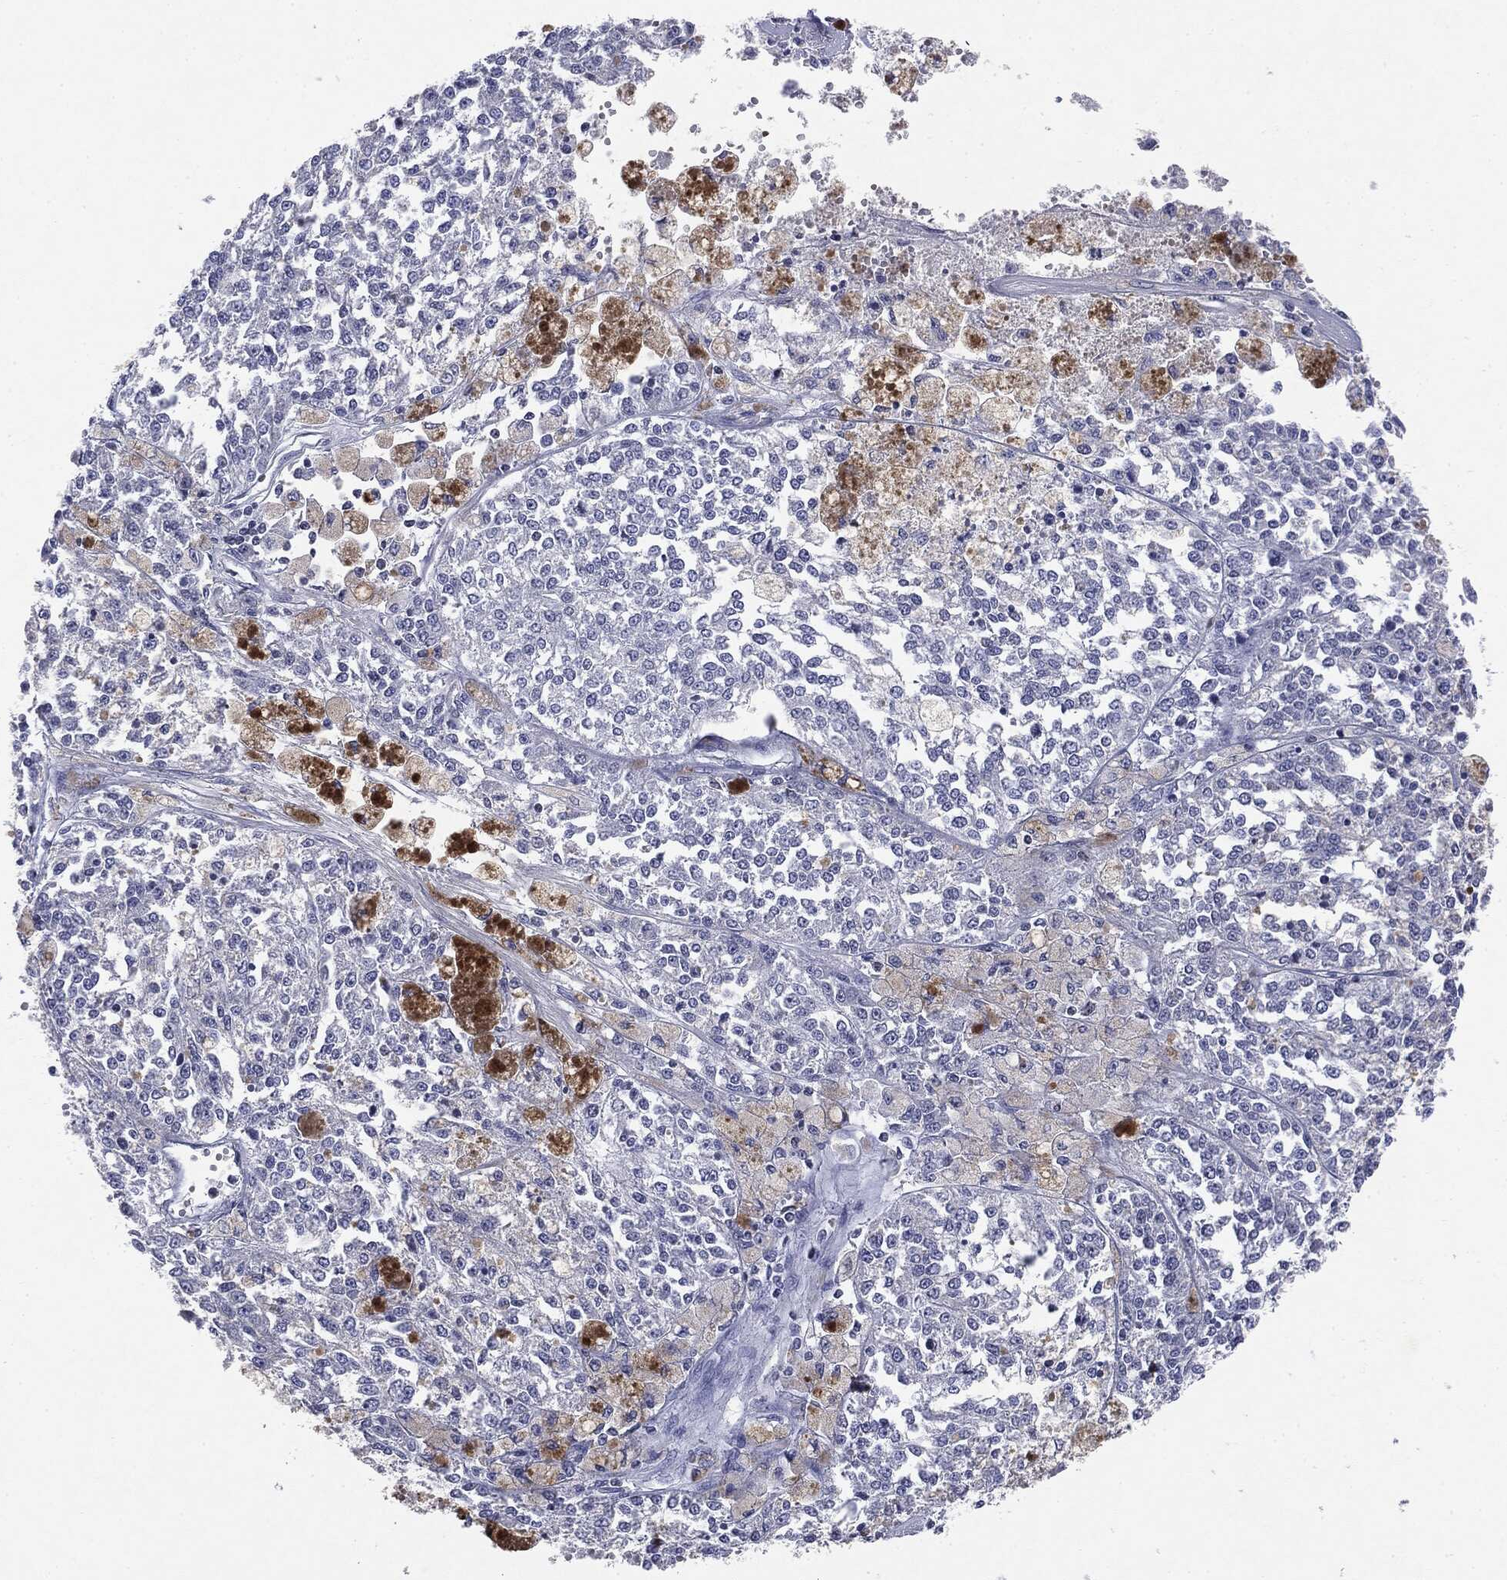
{"staining": {"intensity": "negative", "quantity": "none", "location": "none"}, "tissue": "melanoma", "cell_type": "Tumor cells", "image_type": "cancer", "snomed": [{"axis": "morphology", "description": "Malignant melanoma, Metastatic site"}, {"axis": "topography", "description": "Lymph node"}], "caption": "An immunohistochemistry photomicrograph of melanoma is shown. There is no staining in tumor cells of melanoma.", "gene": "KIF2C", "patient": {"sex": "female", "age": 64}}